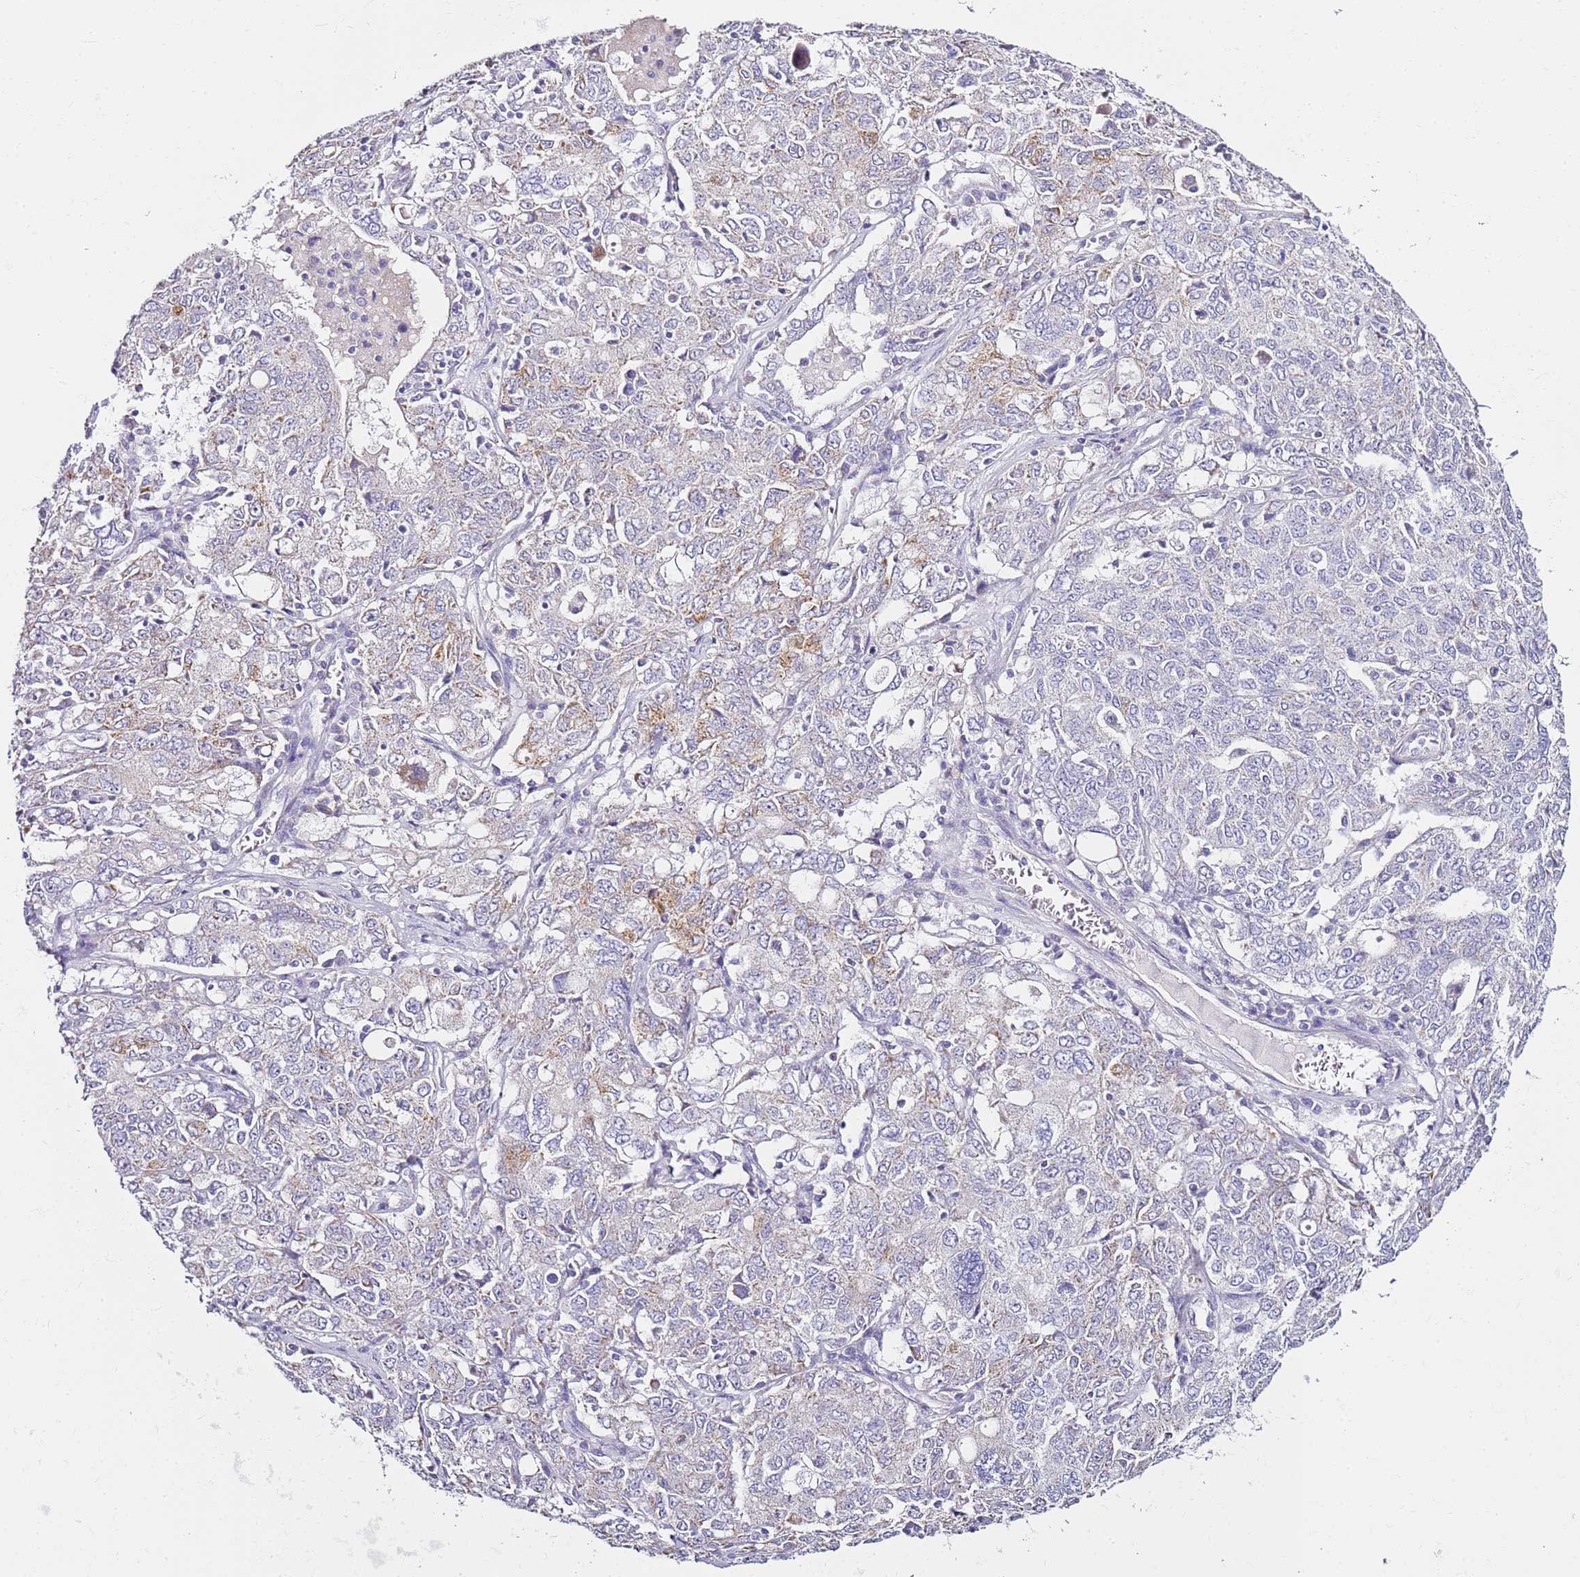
{"staining": {"intensity": "weak", "quantity": "<25%", "location": "cytoplasmic/membranous"}, "tissue": "ovarian cancer", "cell_type": "Tumor cells", "image_type": "cancer", "snomed": [{"axis": "morphology", "description": "Carcinoma, endometroid"}, {"axis": "topography", "description": "Ovary"}], "caption": "Ovarian cancer (endometroid carcinoma) was stained to show a protein in brown. There is no significant expression in tumor cells.", "gene": "MYBPC3", "patient": {"sex": "female", "age": 62}}